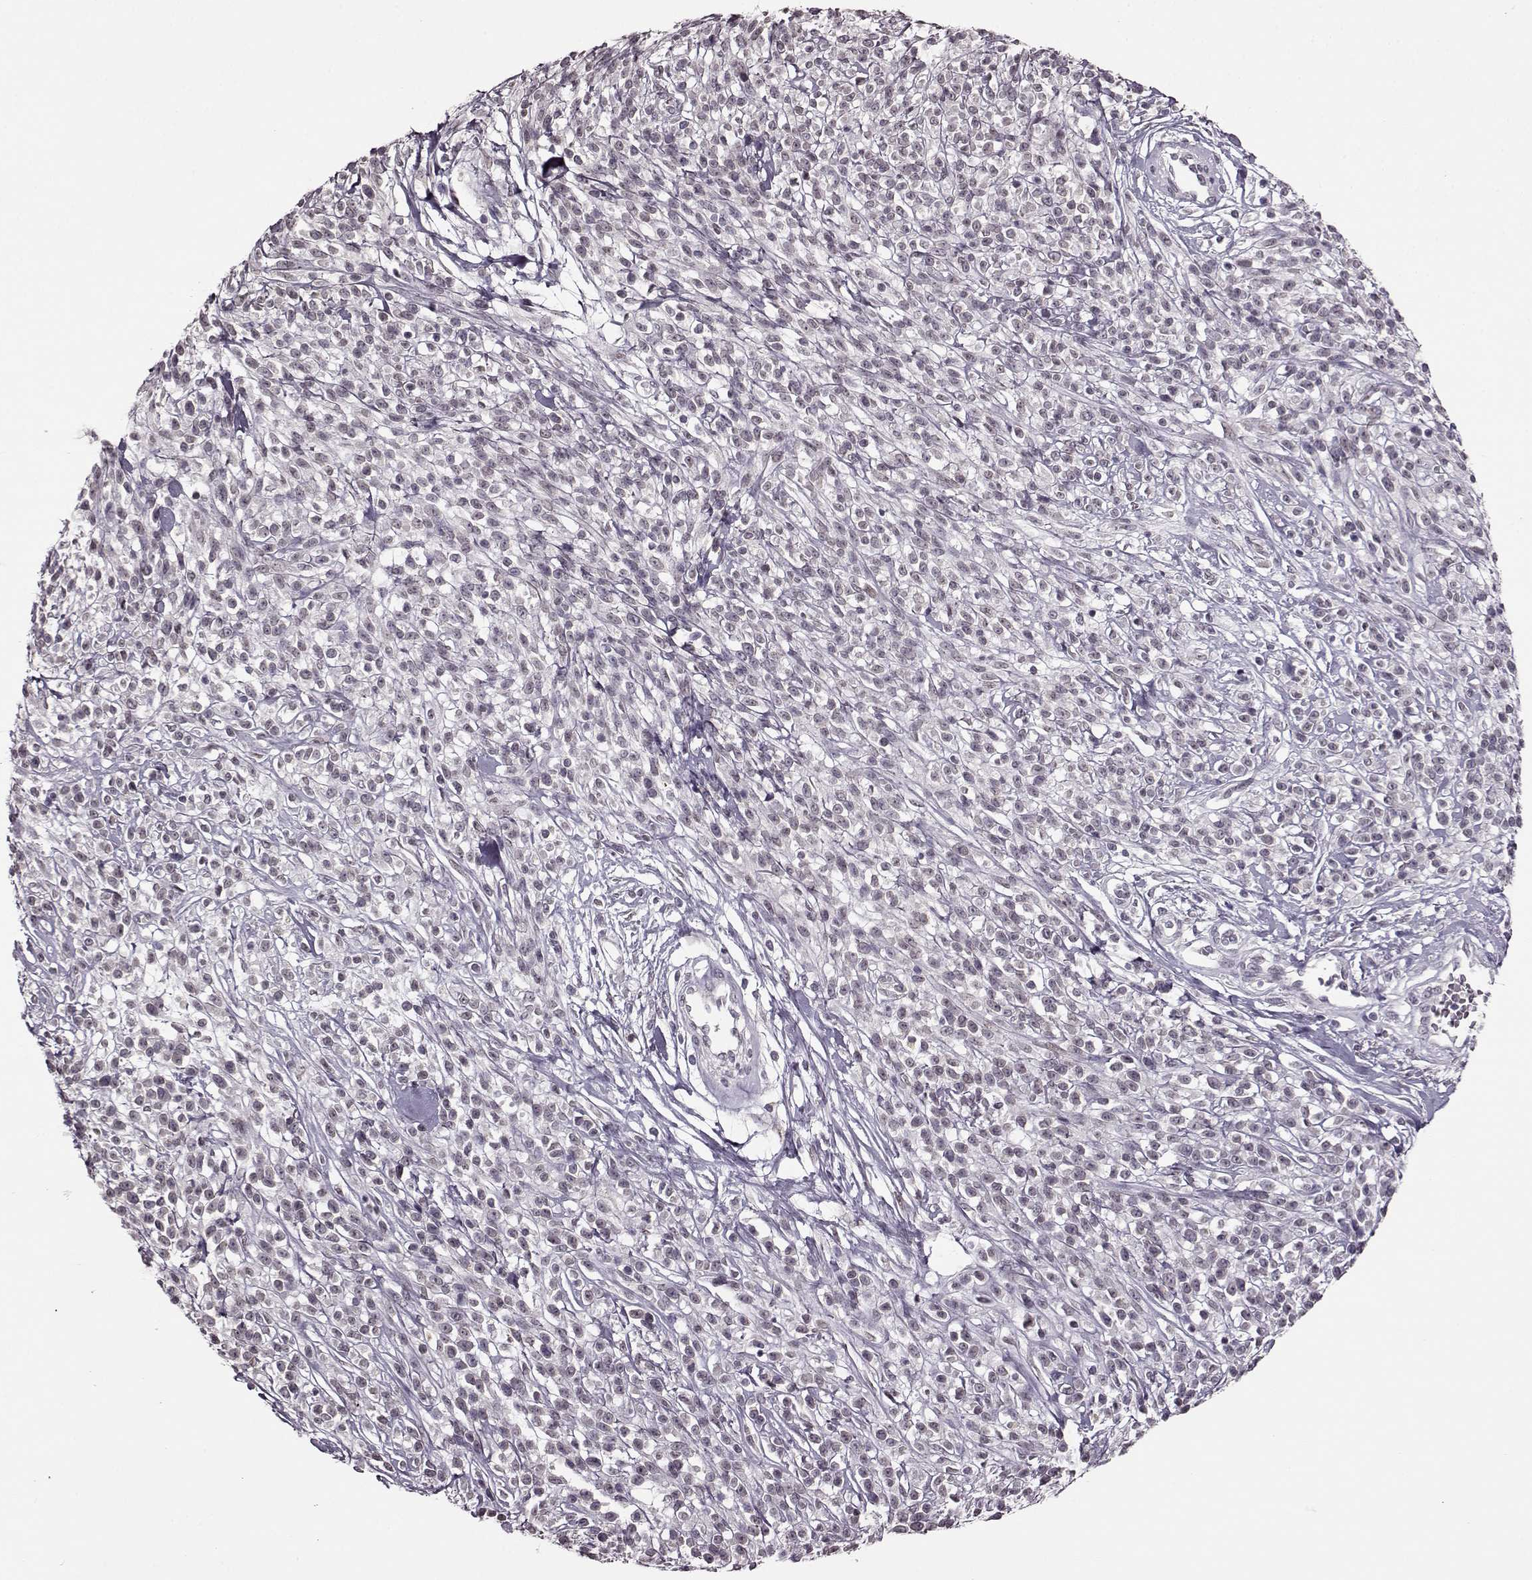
{"staining": {"intensity": "negative", "quantity": "none", "location": "none"}, "tissue": "melanoma", "cell_type": "Tumor cells", "image_type": "cancer", "snomed": [{"axis": "morphology", "description": "Malignant melanoma, NOS"}, {"axis": "topography", "description": "Skin"}, {"axis": "topography", "description": "Skin of trunk"}], "caption": "Image shows no protein positivity in tumor cells of melanoma tissue. Brightfield microscopy of IHC stained with DAB (brown) and hematoxylin (blue), captured at high magnification.", "gene": "STX1B", "patient": {"sex": "male", "age": 74}}